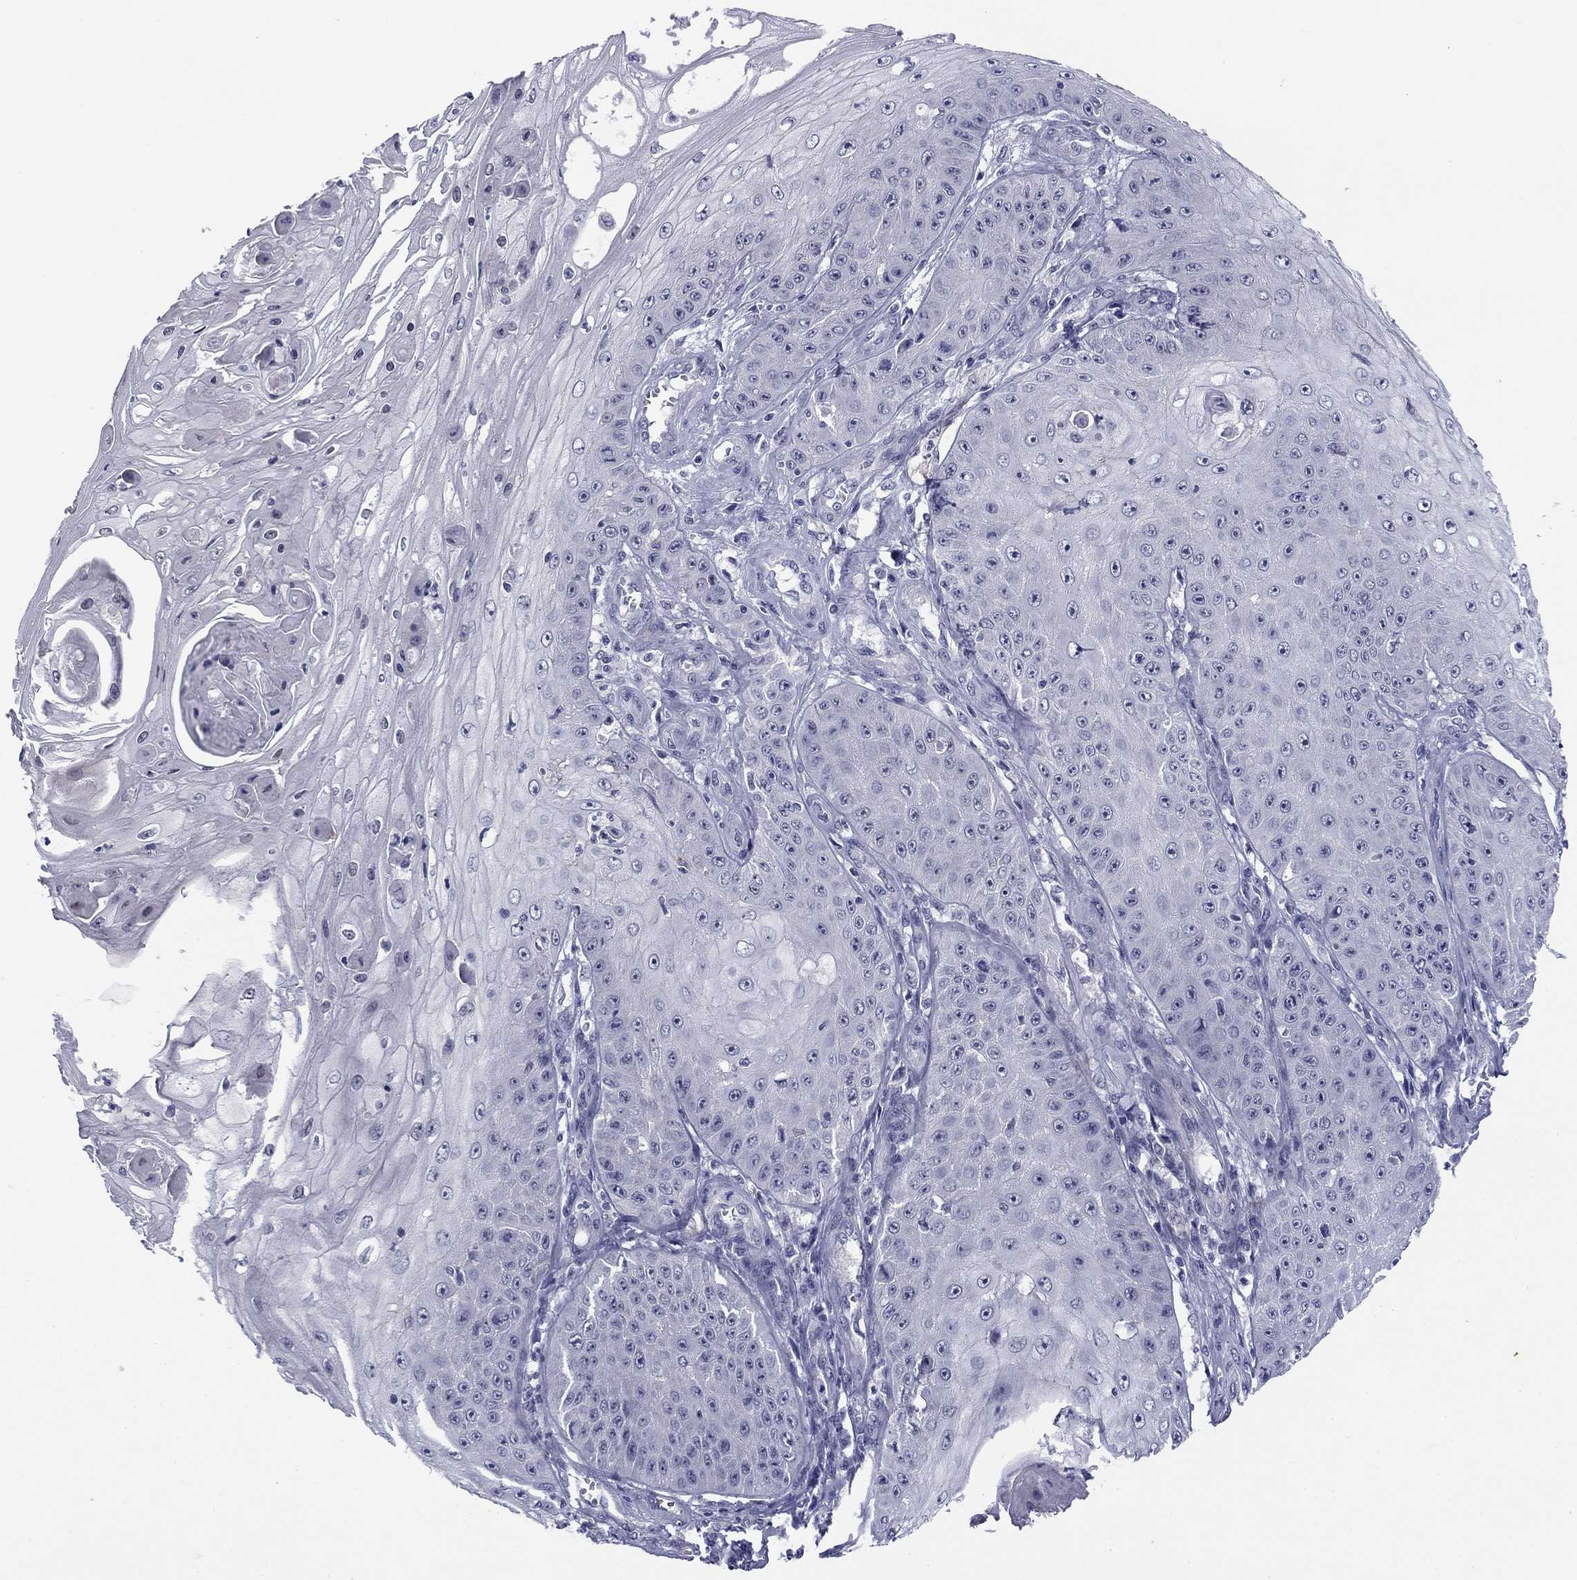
{"staining": {"intensity": "negative", "quantity": "none", "location": "none"}, "tissue": "skin cancer", "cell_type": "Tumor cells", "image_type": "cancer", "snomed": [{"axis": "morphology", "description": "Squamous cell carcinoma, NOS"}, {"axis": "topography", "description": "Skin"}], "caption": "Tumor cells are negative for brown protein staining in skin cancer (squamous cell carcinoma).", "gene": "TIGD4", "patient": {"sex": "male", "age": 70}}